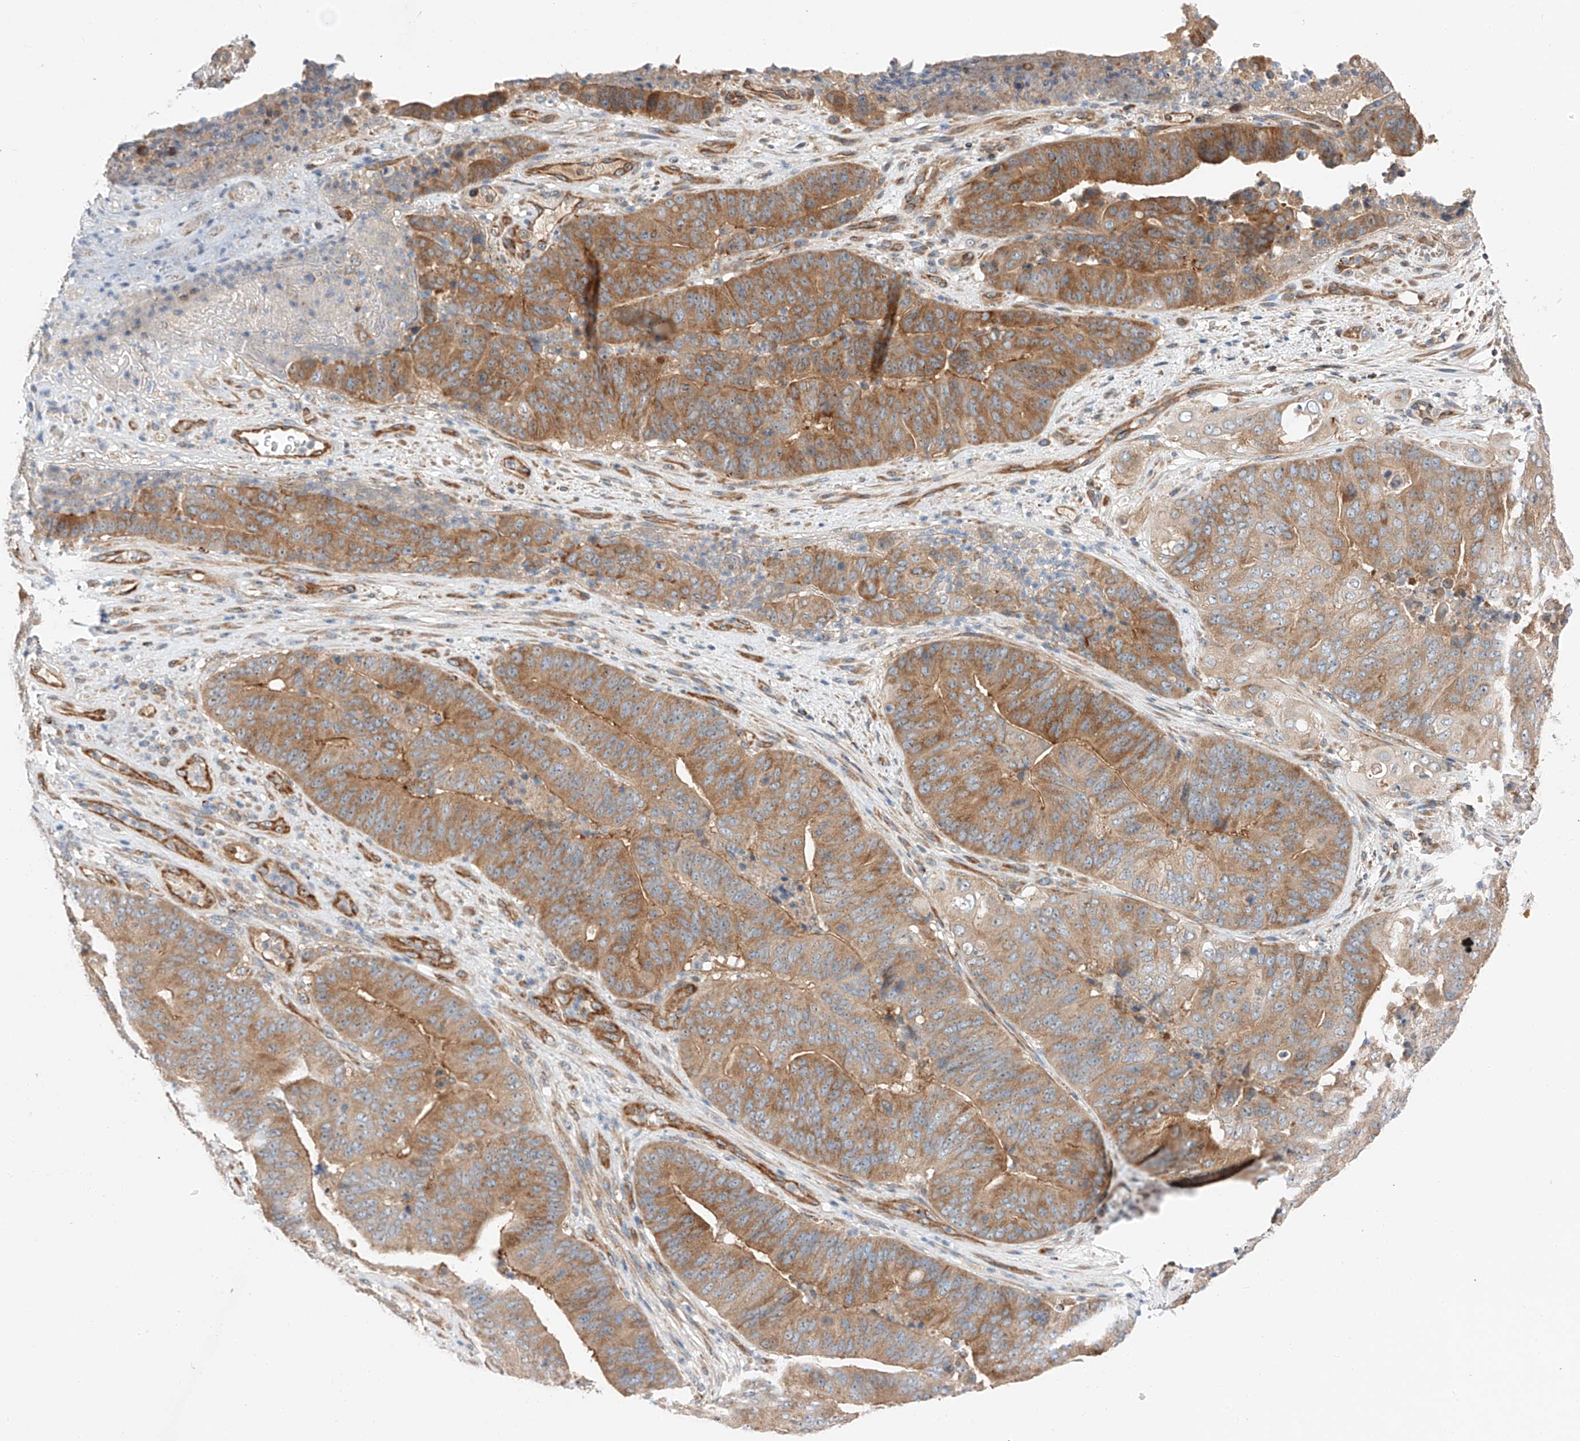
{"staining": {"intensity": "moderate", "quantity": ">75%", "location": "cytoplasmic/membranous"}, "tissue": "pancreatic cancer", "cell_type": "Tumor cells", "image_type": "cancer", "snomed": [{"axis": "morphology", "description": "Adenocarcinoma, NOS"}, {"axis": "topography", "description": "Pancreas"}], "caption": "Protein expression by immunohistochemistry (IHC) reveals moderate cytoplasmic/membranous expression in about >75% of tumor cells in pancreatic cancer.", "gene": "RUSC1", "patient": {"sex": "female", "age": 77}}